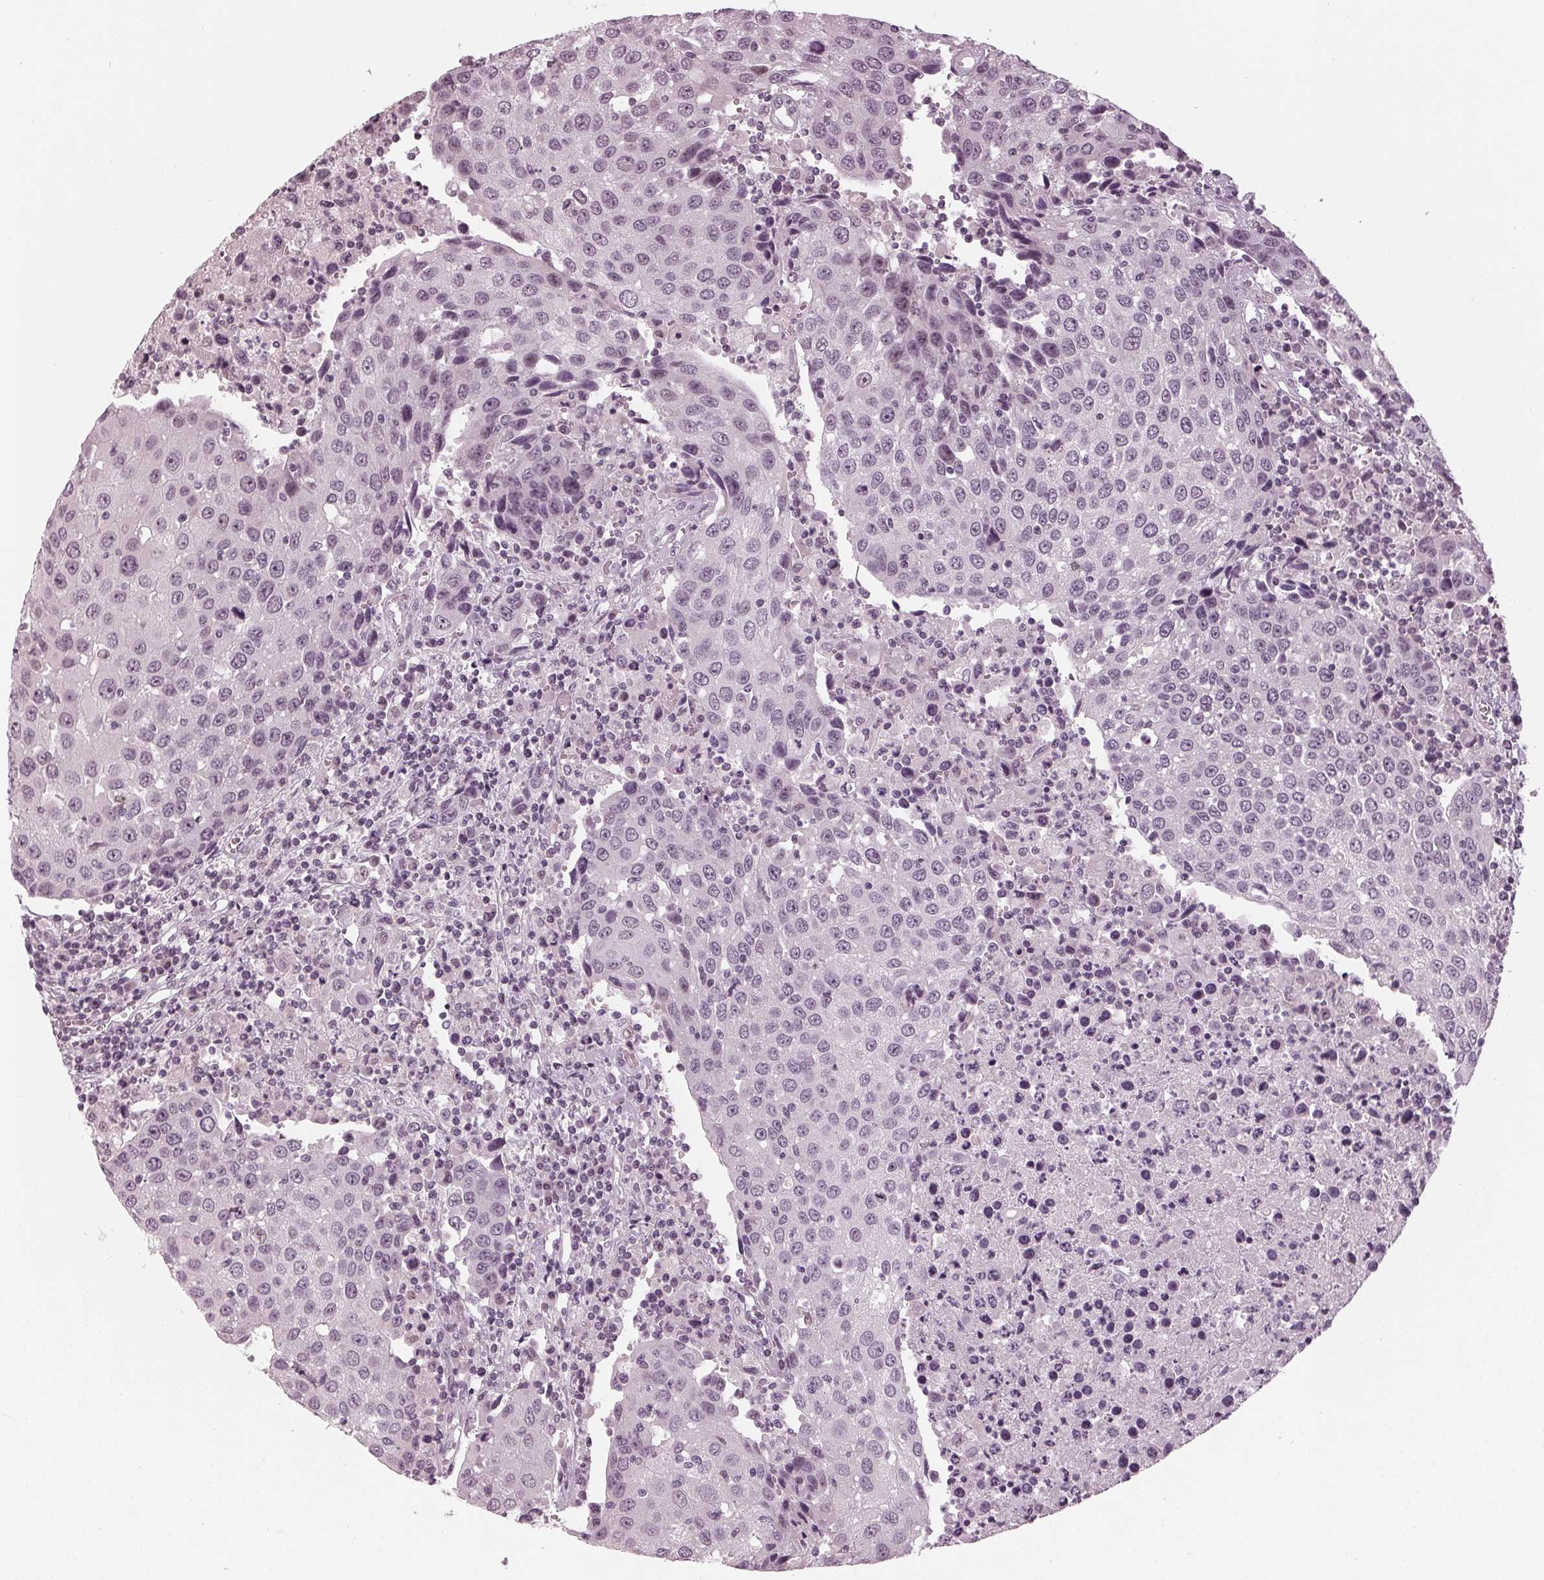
{"staining": {"intensity": "negative", "quantity": "none", "location": "none"}, "tissue": "urothelial cancer", "cell_type": "Tumor cells", "image_type": "cancer", "snomed": [{"axis": "morphology", "description": "Urothelial carcinoma, High grade"}, {"axis": "topography", "description": "Urinary bladder"}], "caption": "High magnification brightfield microscopy of high-grade urothelial carcinoma stained with DAB (3,3'-diaminobenzidine) (brown) and counterstained with hematoxylin (blue): tumor cells show no significant positivity.", "gene": "ADPRHL1", "patient": {"sex": "female", "age": 85}}